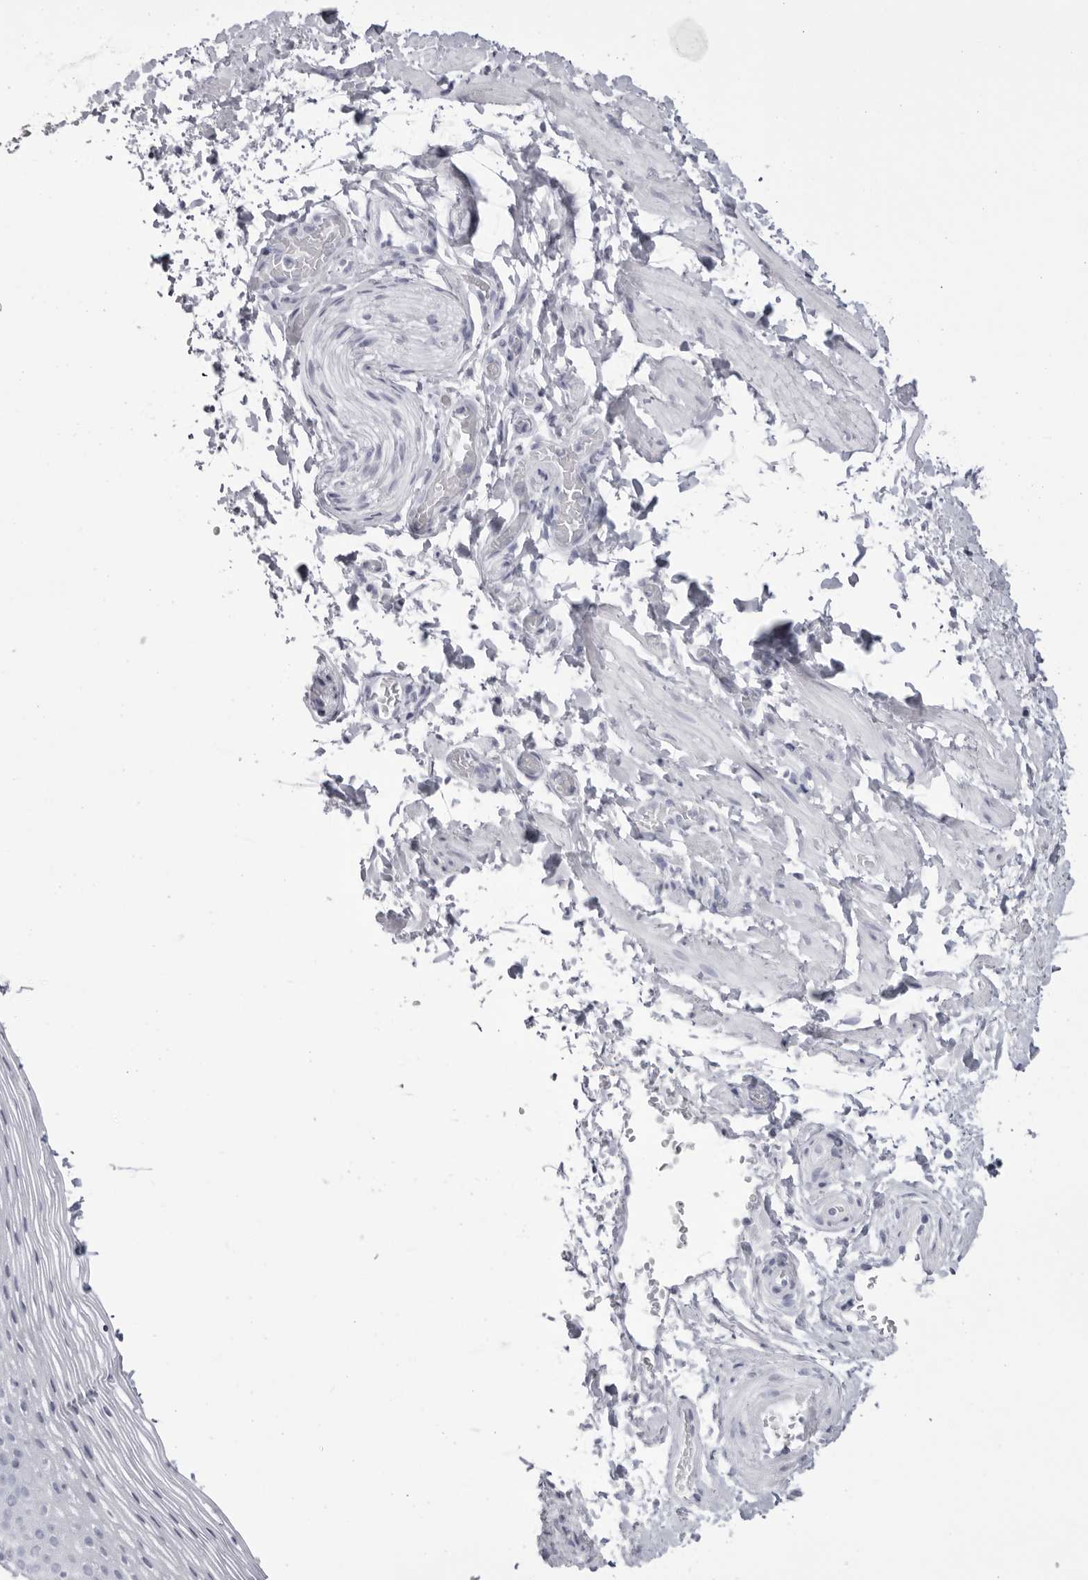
{"staining": {"intensity": "negative", "quantity": "none", "location": "none"}, "tissue": "vagina", "cell_type": "Squamous epithelial cells", "image_type": "normal", "snomed": [{"axis": "morphology", "description": "Normal tissue, NOS"}, {"axis": "topography", "description": "Vagina"}], "caption": "A high-resolution micrograph shows immunohistochemistry (IHC) staining of benign vagina, which reveals no significant staining in squamous epithelial cells.", "gene": "TMOD4", "patient": {"sex": "female", "age": 32}}